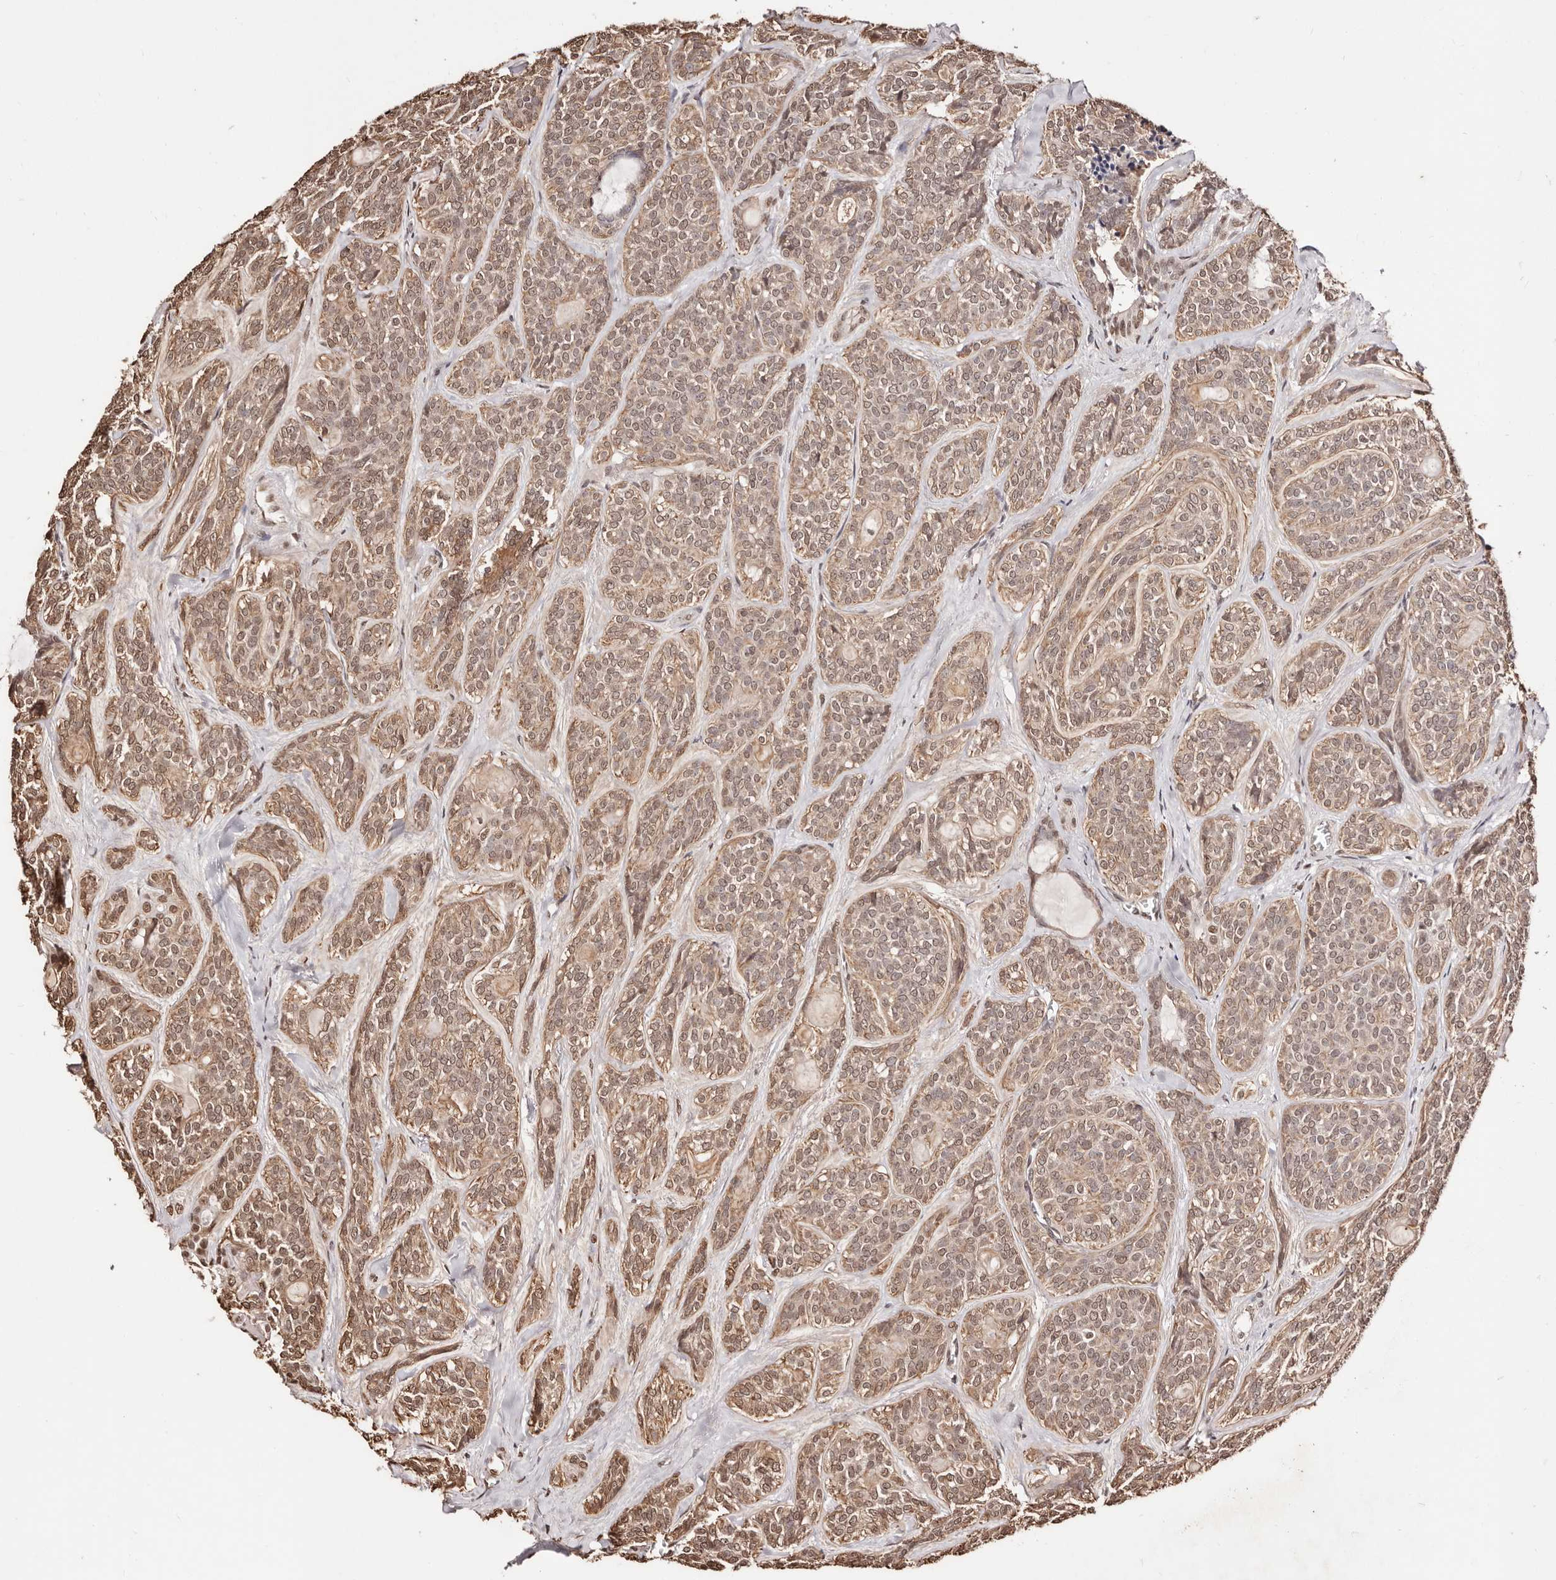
{"staining": {"intensity": "moderate", "quantity": ">75%", "location": "cytoplasmic/membranous,nuclear"}, "tissue": "head and neck cancer", "cell_type": "Tumor cells", "image_type": "cancer", "snomed": [{"axis": "morphology", "description": "Adenocarcinoma, NOS"}, {"axis": "topography", "description": "Head-Neck"}], "caption": "Brown immunohistochemical staining in adenocarcinoma (head and neck) shows moderate cytoplasmic/membranous and nuclear expression in approximately >75% of tumor cells.", "gene": "BICRAL", "patient": {"sex": "male", "age": 66}}